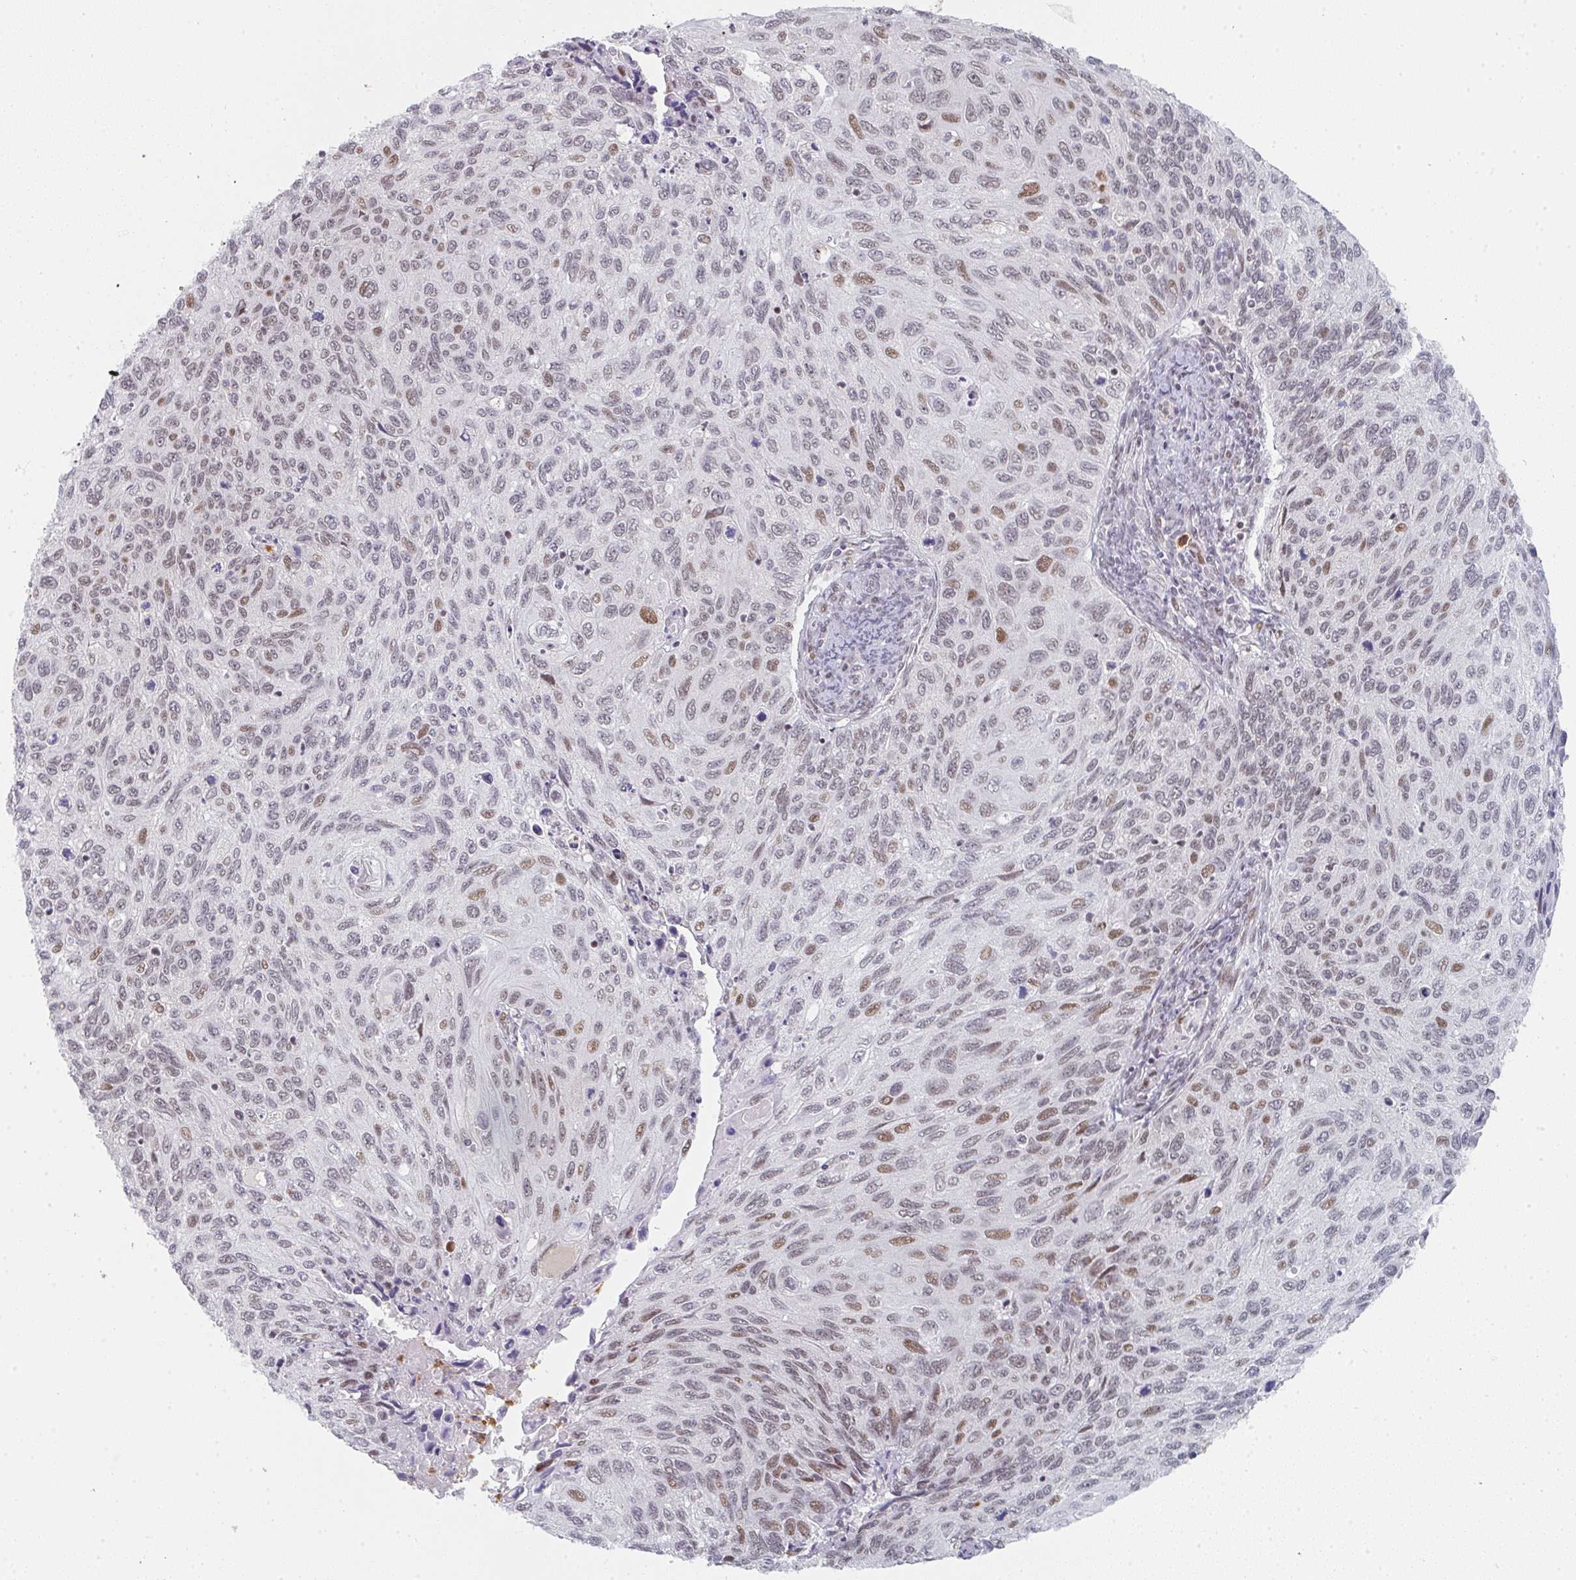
{"staining": {"intensity": "weak", "quantity": ">75%", "location": "nuclear"}, "tissue": "cervical cancer", "cell_type": "Tumor cells", "image_type": "cancer", "snomed": [{"axis": "morphology", "description": "Squamous cell carcinoma, NOS"}, {"axis": "topography", "description": "Cervix"}], "caption": "Brown immunohistochemical staining in cervical cancer reveals weak nuclear expression in about >75% of tumor cells. The staining was performed using DAB (3,3'-diaminobenzidine), with brown indicating positive protein expression. Nuclei are stained blue with hematoxylin.", "gene": "LIN54", "patient": {"sex": "female", "age": 70}}